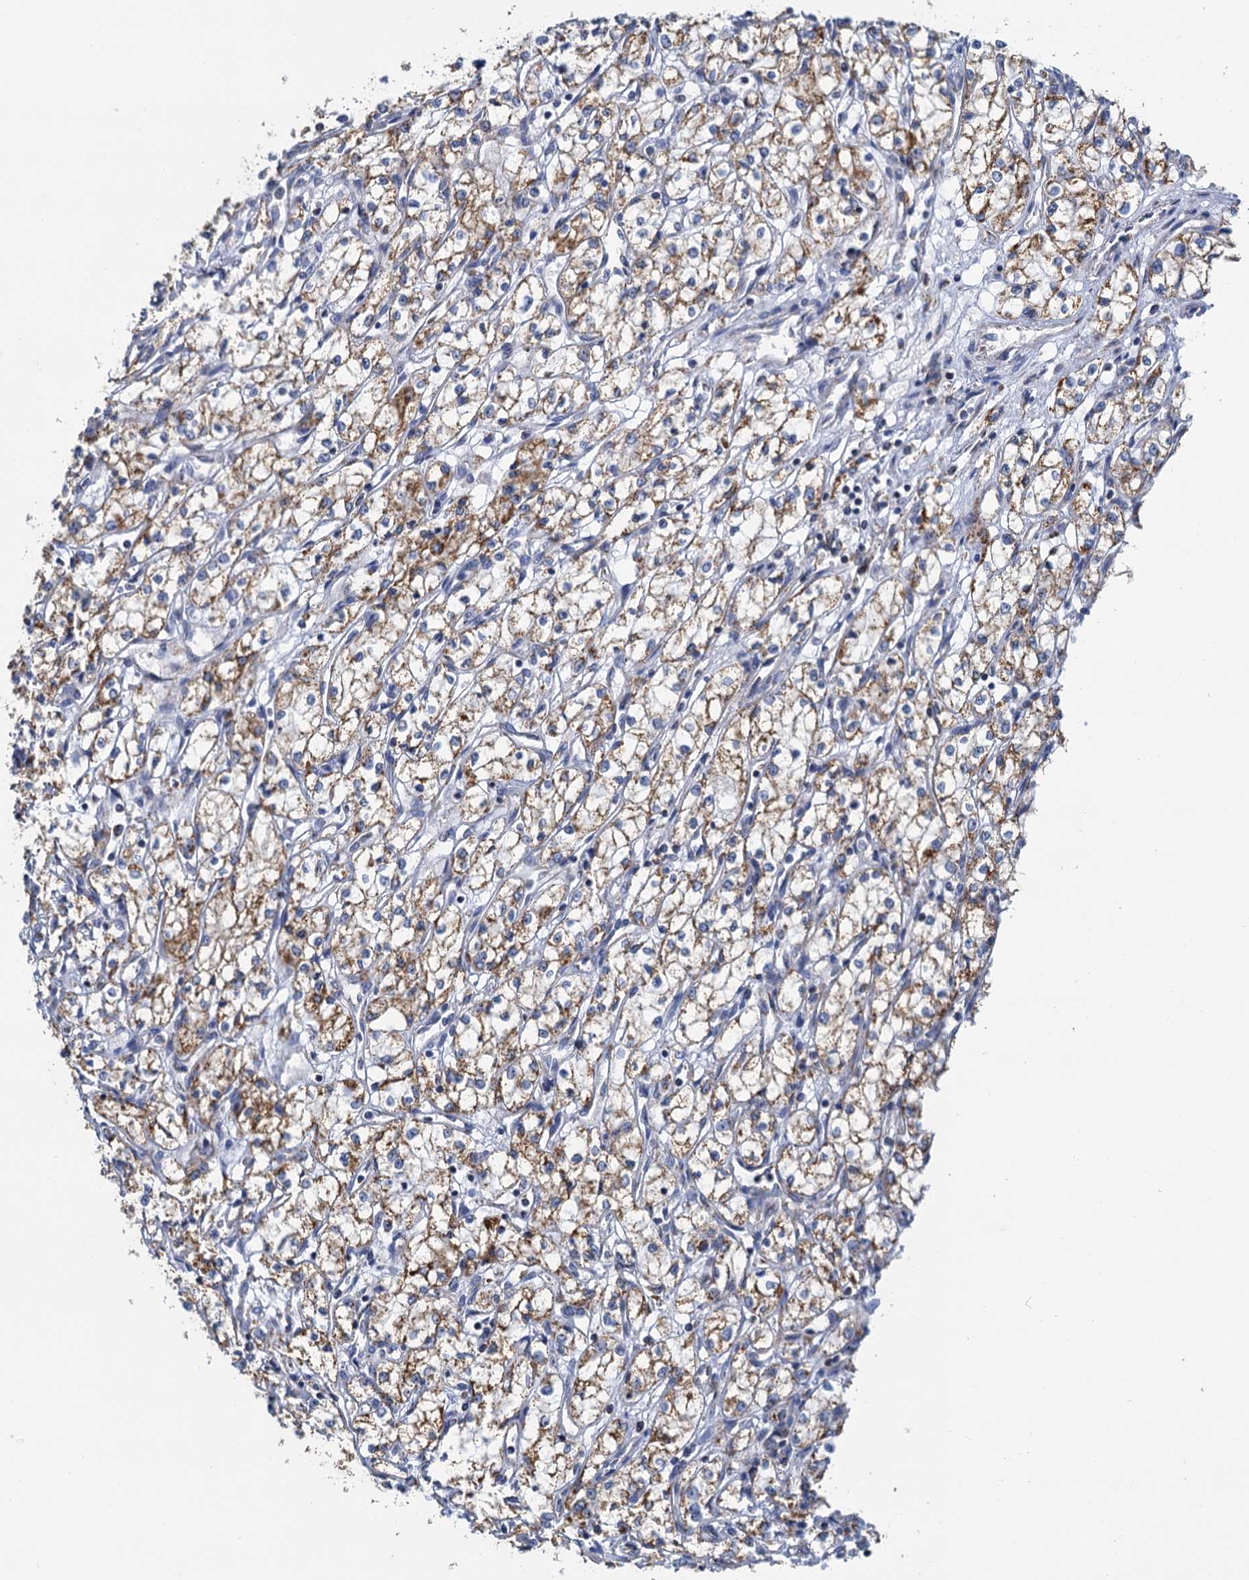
{"staining": {"intensity": "moderate", "quantity": ">75%", "location": "cytoplasmic/membranous"}, "tissue": "renal cancer", "cell_type": "Tumor cells", "image_type": "cancer", "snomed": [{"axis": "morphology", "description": "Adenocarcinoma, NOS"}, {"axis": "topography", "description": "Kidney"}], "caption": "Protein analysis of renal cancer (adenocarcinoma) tissue shows moderate cytoplasmic/membranous staining in about >75% of tumor cells.", "gene": "CCP110", "patient": {"sex": "male", "age": 59}}